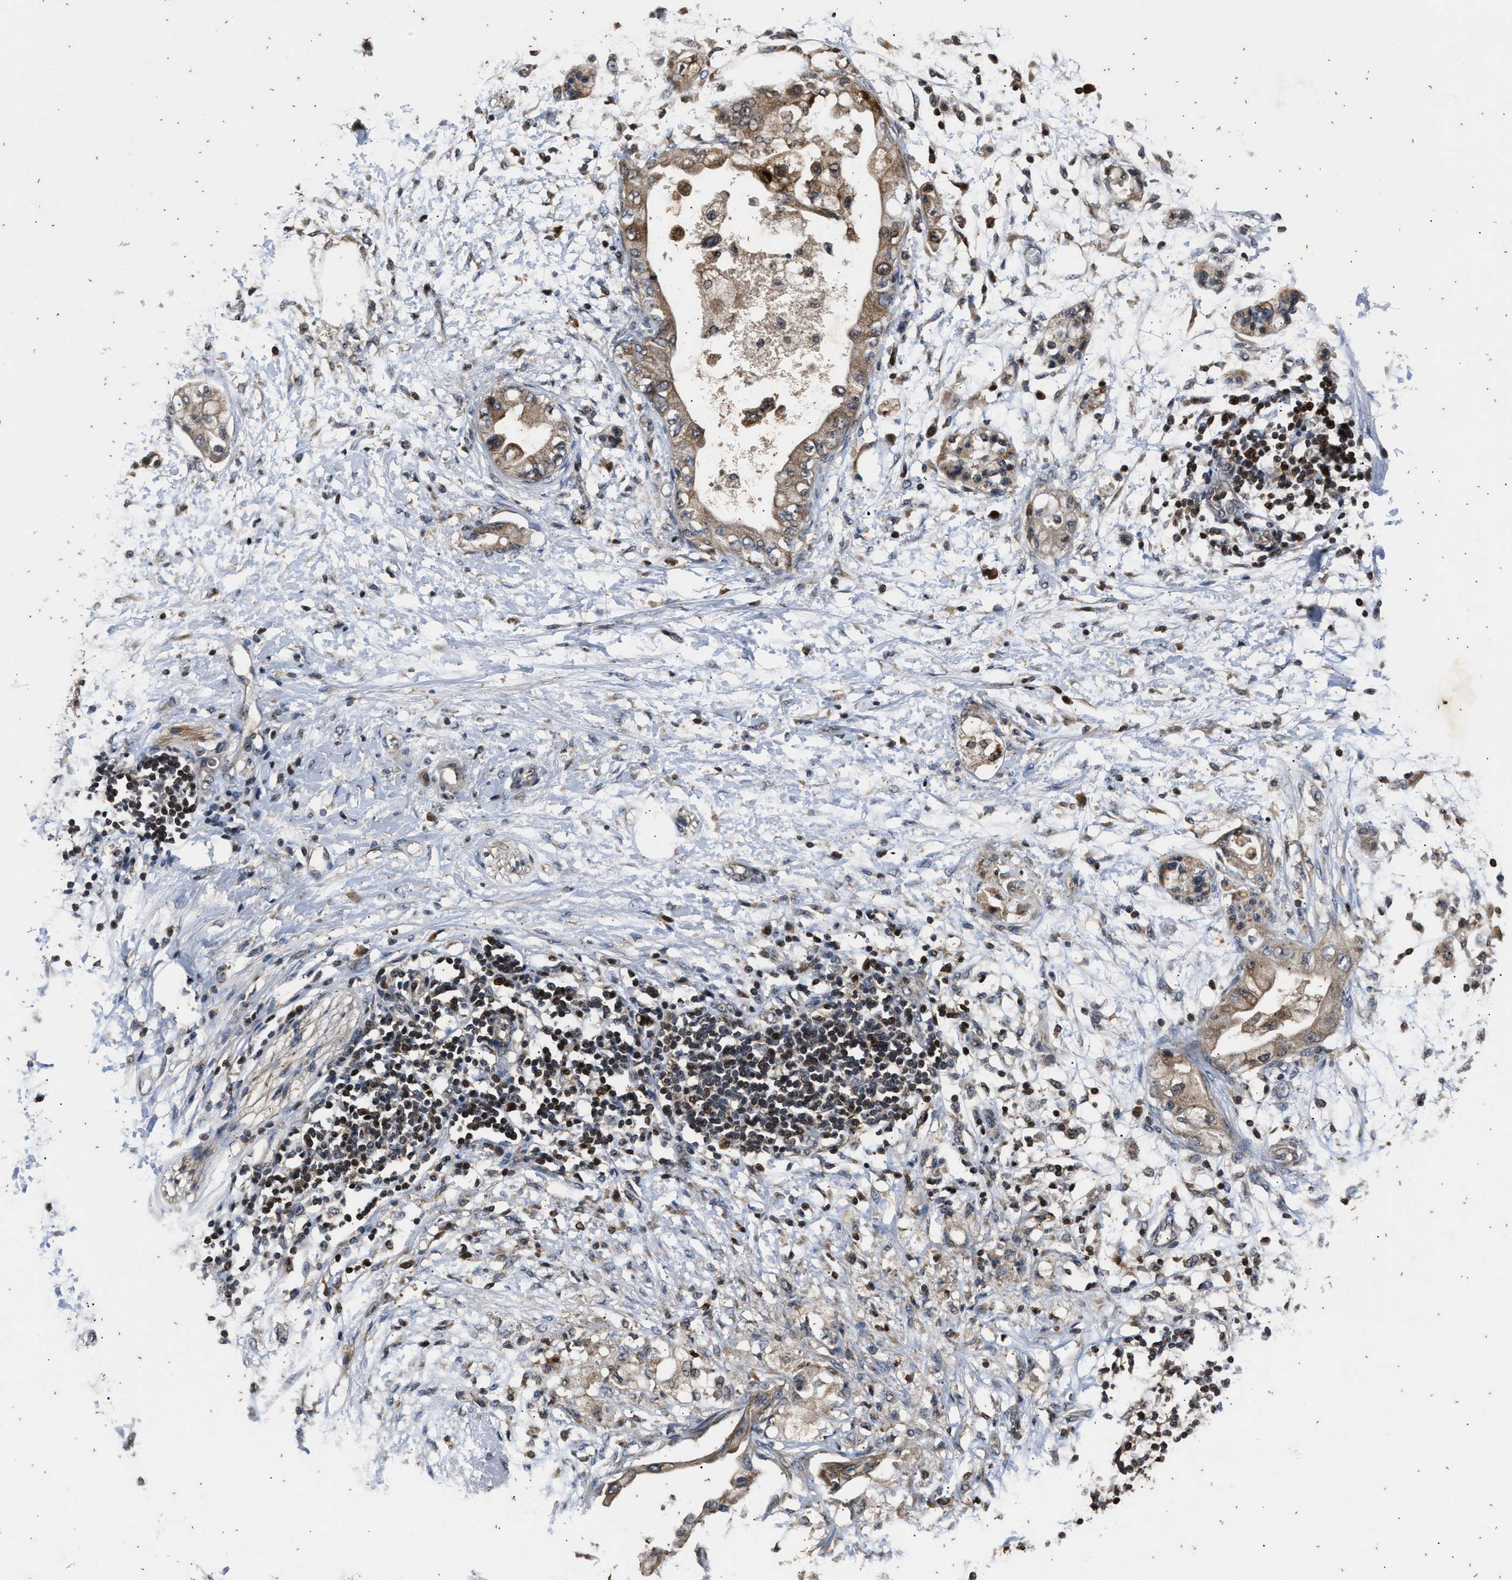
{"staining": {"intensity": "negative", "quantity": "none", "location": "none"}, "tissue": "adipose tissue", "cell_type": "Adipocytes", "image_type": "normal", "snomed": [{"axis": "morphology", "description": "Normal tissue, NOS"}, {"axis": "morphology", "description": "Adenocarcinoma, NOS"}, {"axis": "topography", "description": "Duodenum"}, {"axis": "topography", "description": "Peripheral nerve tissue"}], "caption": "Adipocytes show no significant protein staining in benign adipose tissue. (Brightfield microscopy of DAB immunohistochemistry at high magnification).", "gene": "PTPN7", "patient": {"sex": "female", "age": 60}}